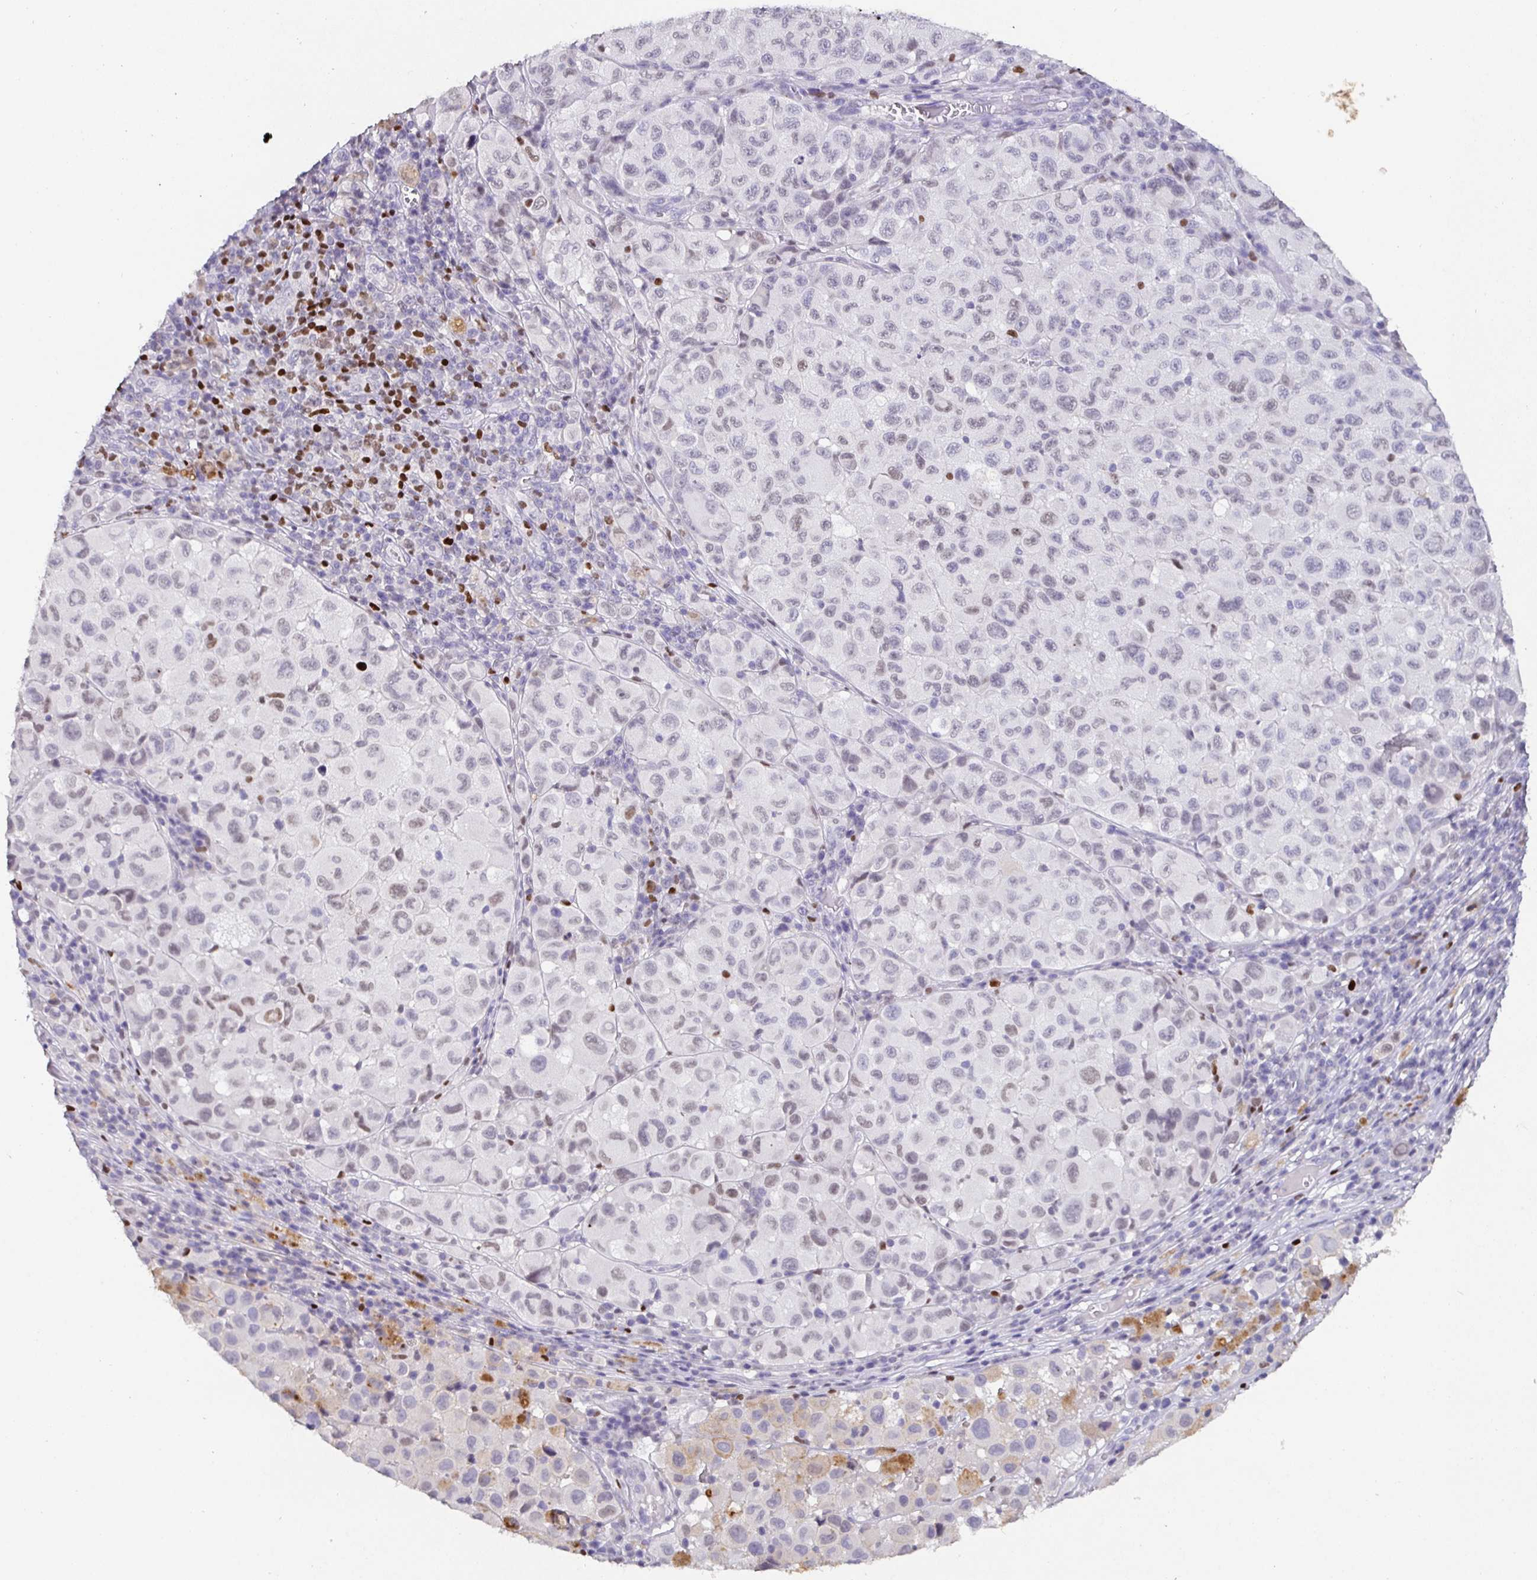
{"staining": {"intensity": "weak", "quantity": "<25%", "location": "nuclear"}, "tissue": "melanoma", "cell_type": "Tumor cells", "image_type": "cancer", "snomed": [{"axis": "morphology", "description": "Malignant melanoma, NOS"}, {"axis": "topography", "description": "Skin"}], "caption": "An image of human malignant melanoma is negative for staining in tumor cells.", "gene": "SATB1", "patient": {"sex": "male", "age": 93}}